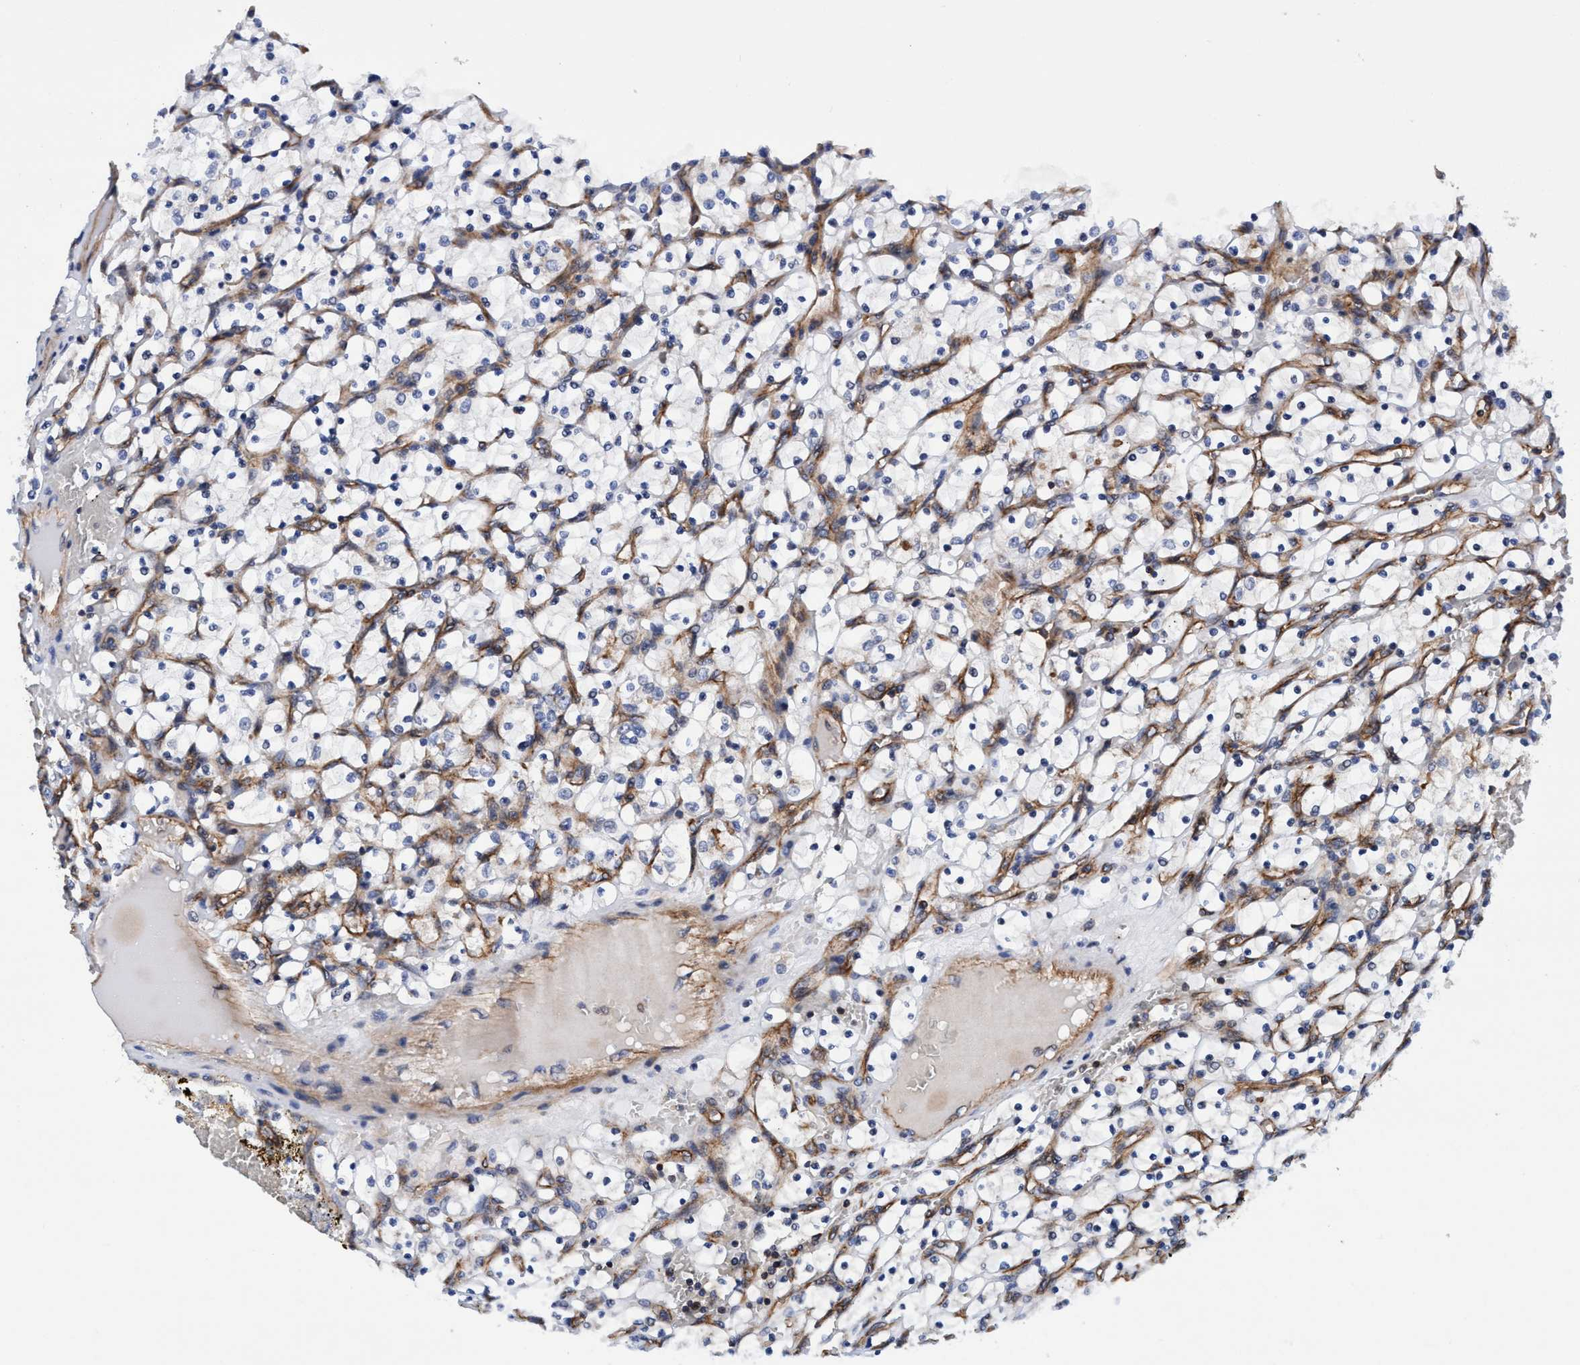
{"staining": {"intensity": "negative", "quantity": "none", "location": "none"}, "tissue": "renal cancer", "cell_type": "Tumor cells", "image_type": "cancer", "snomed": [{"axis": "morphology", "description": "Adenocarcinoma, NOS"}, {"axis": "topography", "description": "Kidney"}], "caption": "IHC image of human renal cancer stained for a protein (brown), which demonstrates no expression in tumor cells.", "gene": "MCM3AP", "patient": {"sex": "female", "age": 69}}